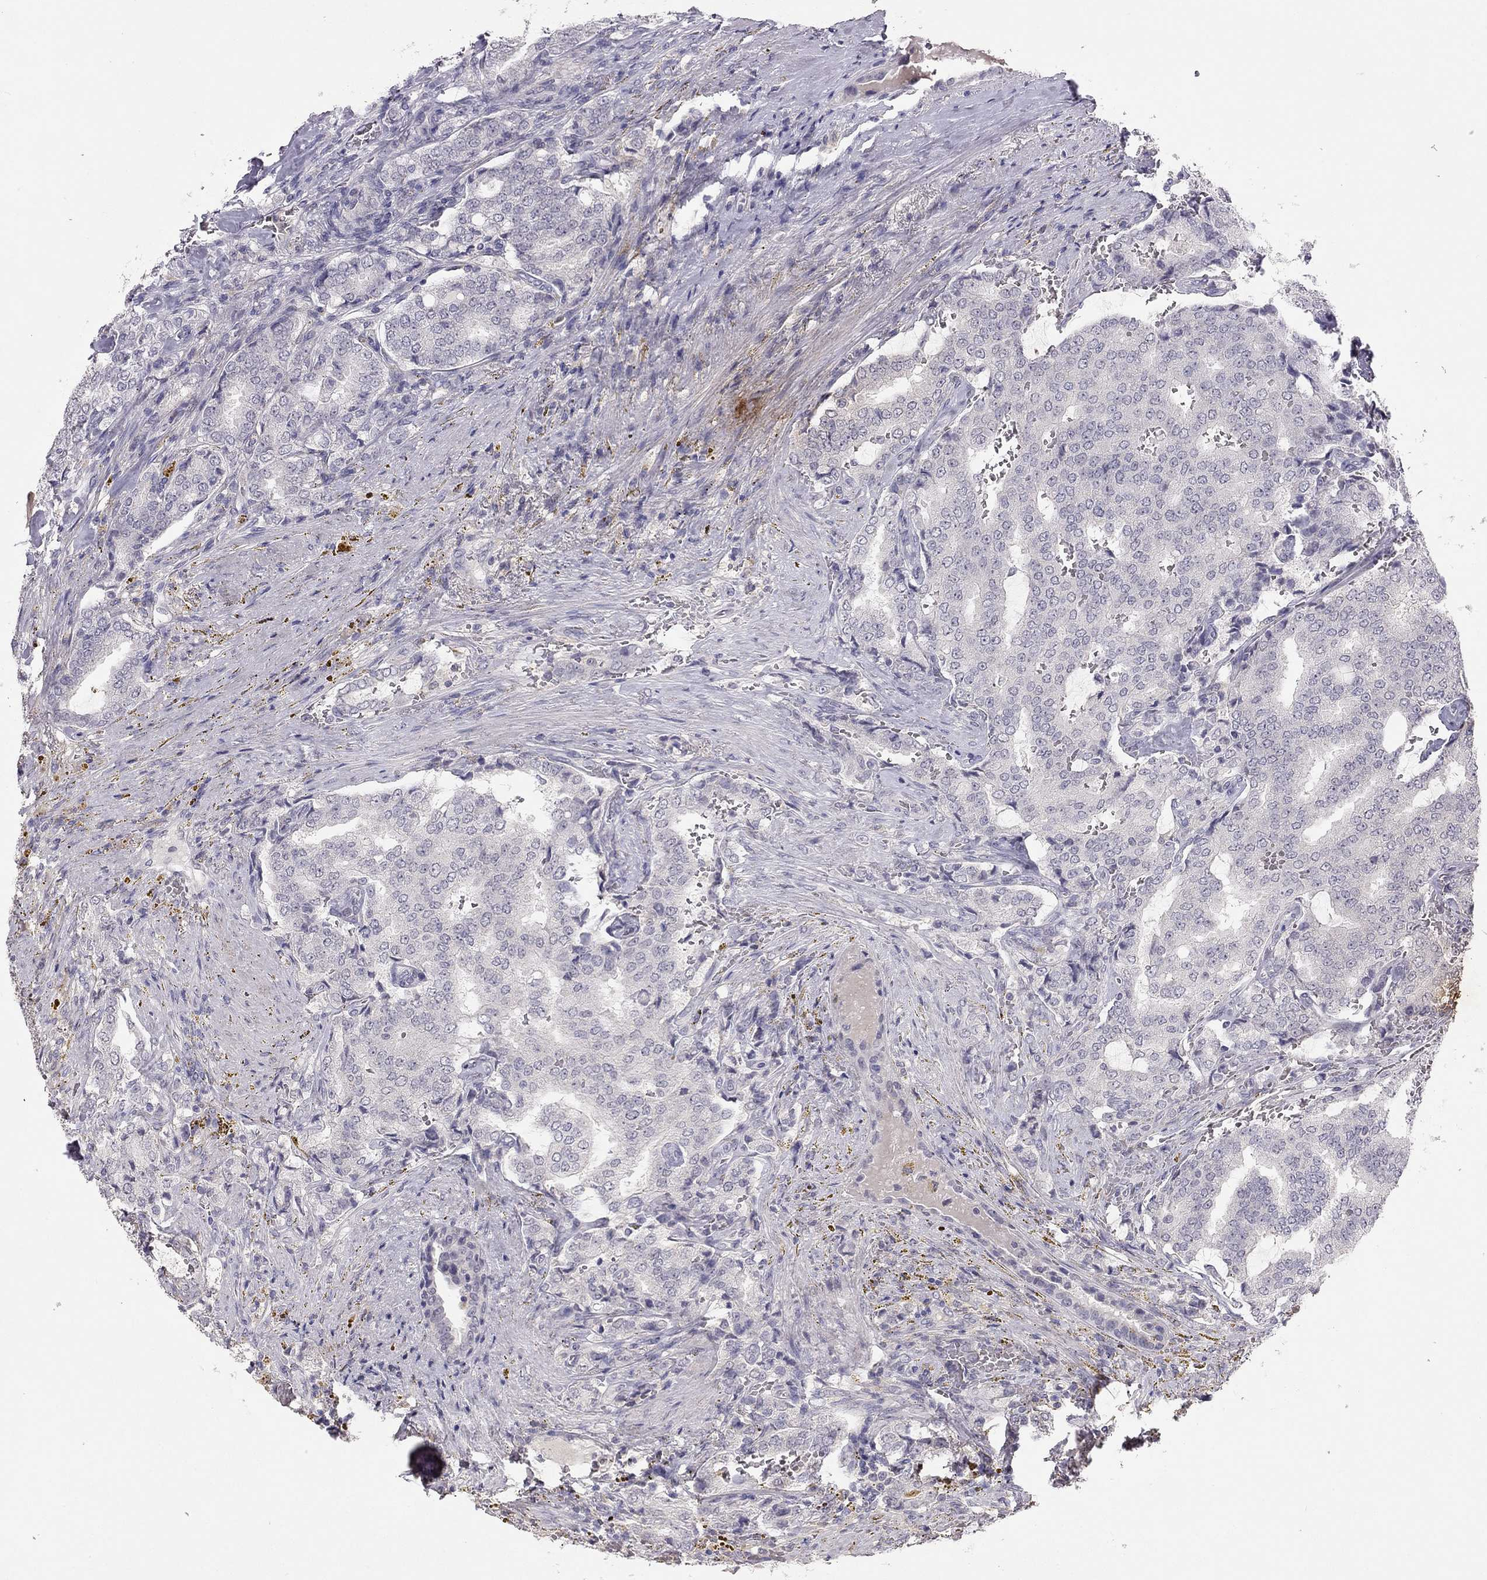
{"staining": {"intensity": "negative", "quantity": "none", "location": "none"}, "tissue": "prostate cancer", "cell_type": "Tumor cells", "image_type": "cancer", "snomed": [{"axis": "morphology", "description": "Adenocarcinoma, NOS"}, {"axis": "topography", "description": "Prostate"}], "caption": "Tumor cells show no significant positivity in prostate adenocarcinoma. (DAB (3,3'-diaminobenzidine) immunohistochemistry (IHC), high magnification).", "gene": "ADORA2A", "patient": {"sex": "male", "age": 65}}